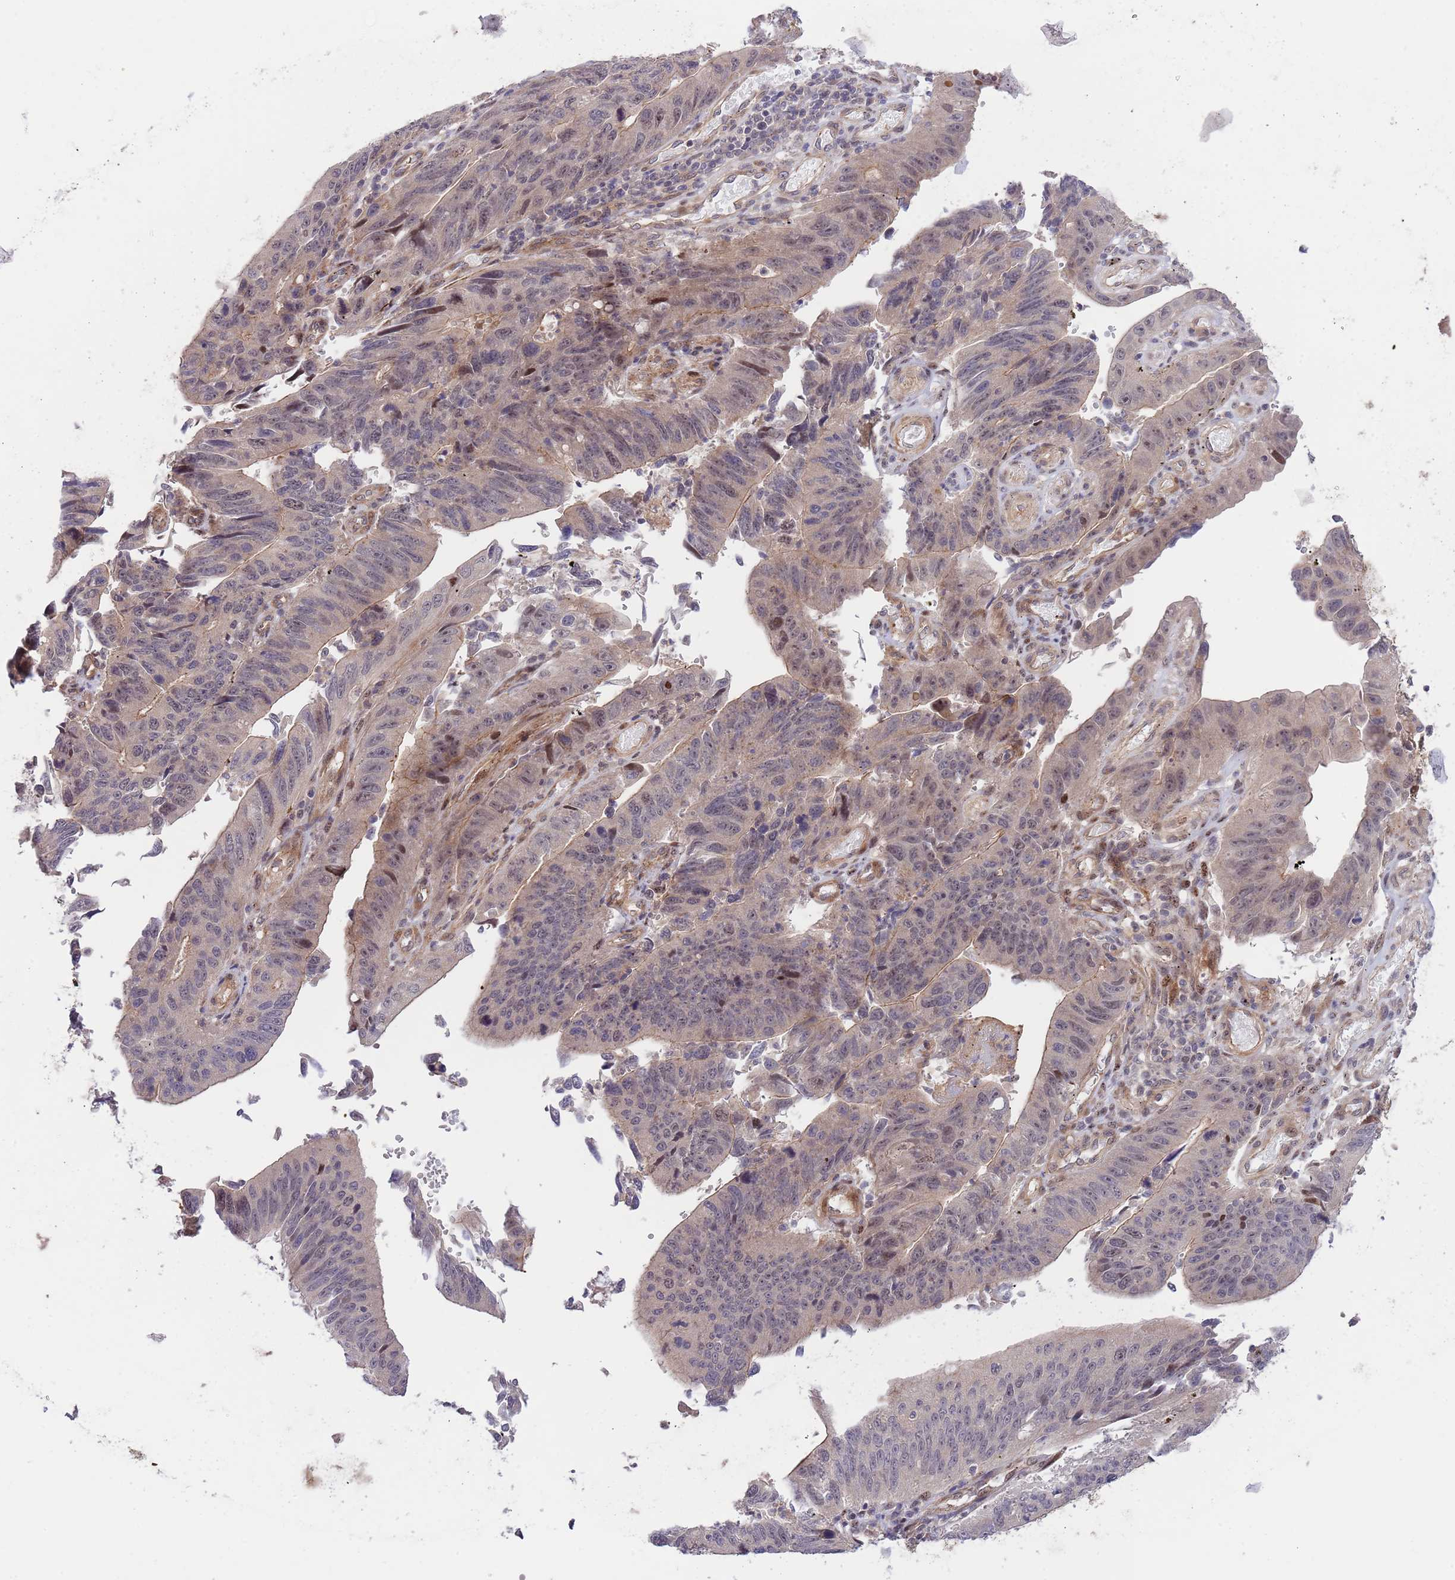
{"staining": {"intensity": "weak", "quantity": "<25%", "location": "nuclear"}, "tissue": "stomach cancer", "cell_type": "Tumor cells", "image_type": "cancer", "snomed": [{"axis": "morphology", "description": "Adenocarcinoma, NOS"}, {"axis": "topography", "description": "Stomach"}], "caption": "IHC image of stomach adenocarcinoma stained for a protein (brown), which reveals no positivity in tumor cells.", "gene": "PRR16", "patient": {"sex": "male", "age": 59}}